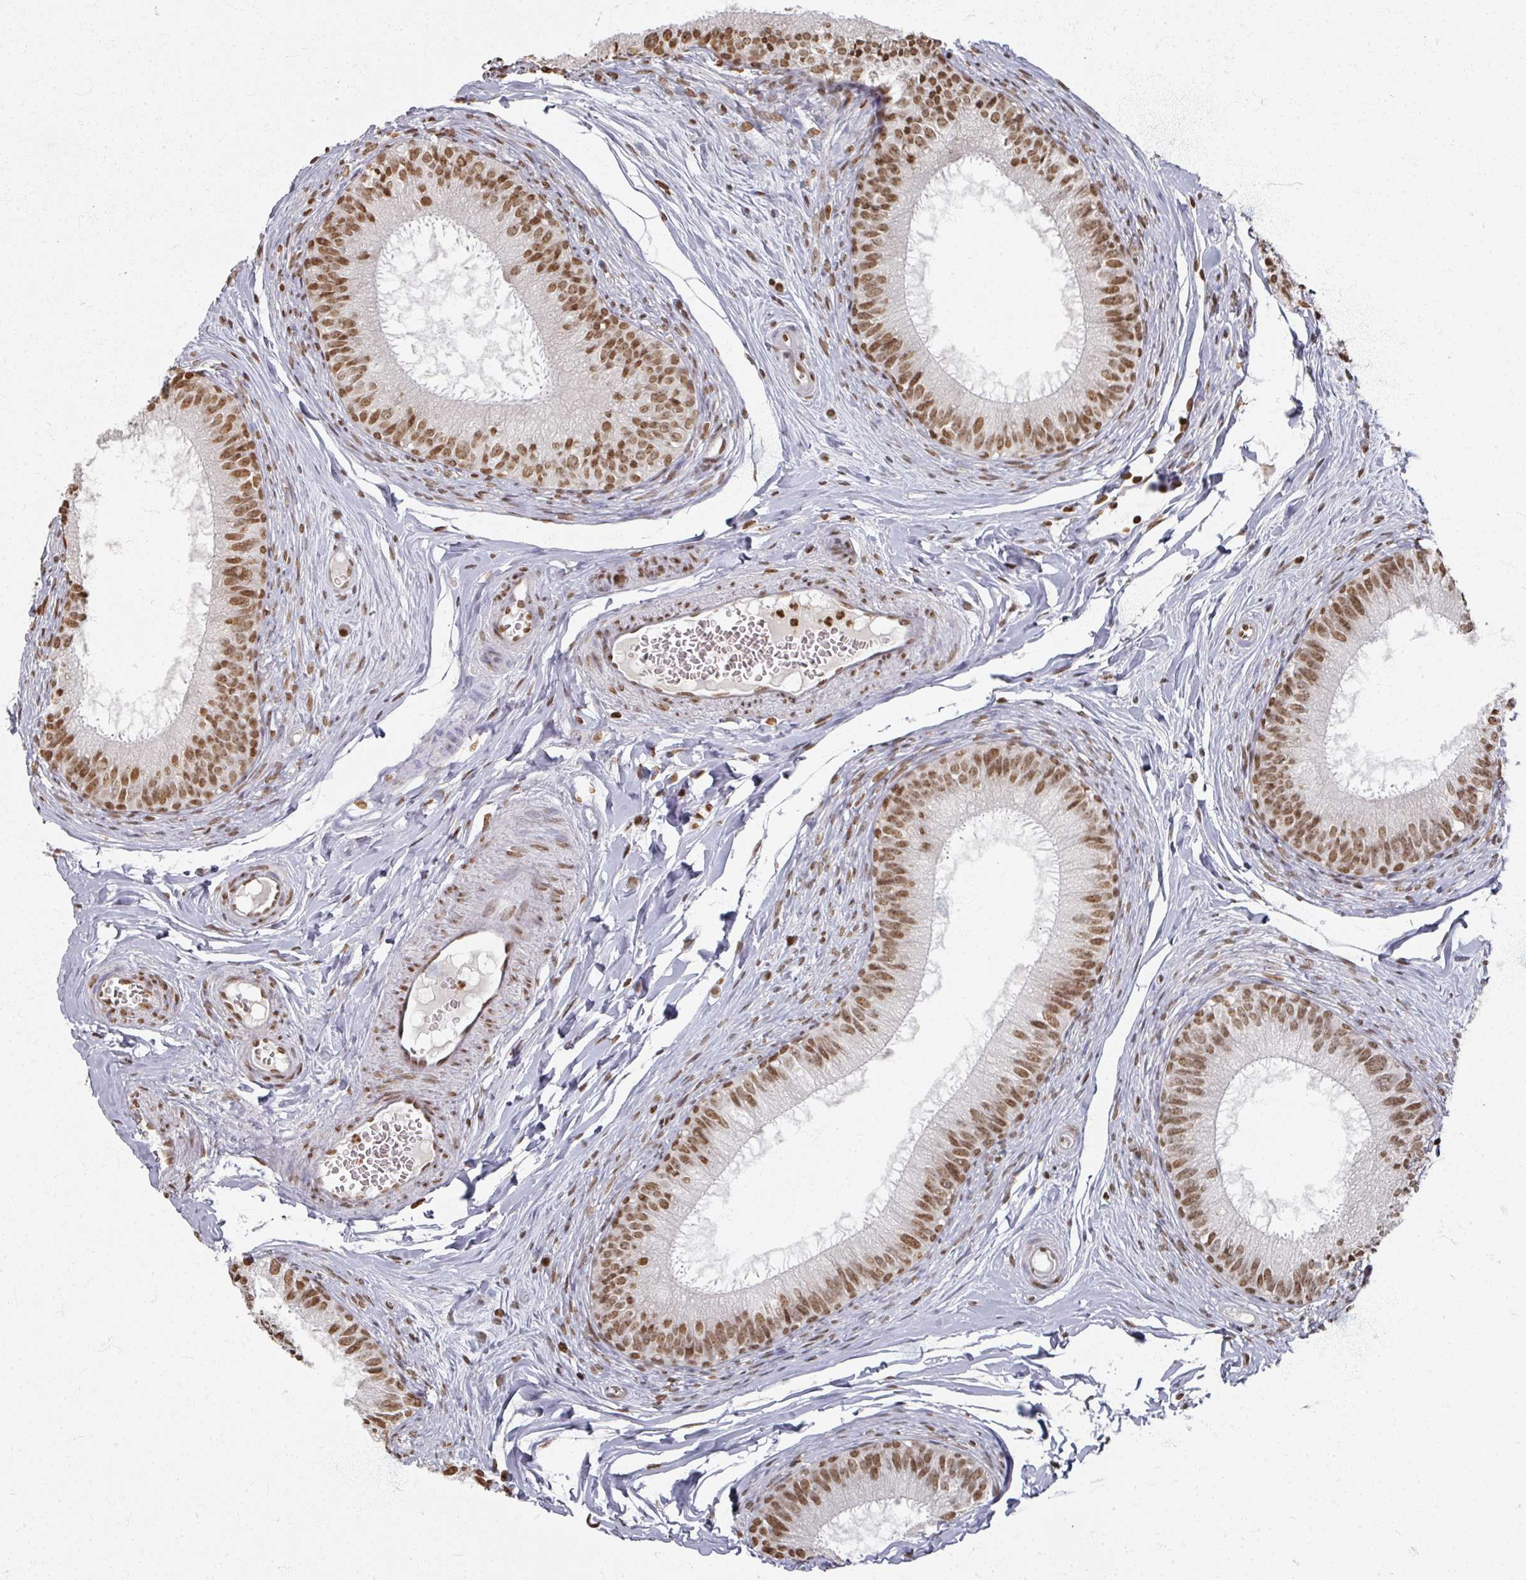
{"staining": {"intensity": "moderate", "quantity": ">75%", "location": "nuclear"}, "tissue": "epididymis", "cell_type": "Glandular cells", "image_type": "normal", "snomed": [{"axis": "morphology", "description": "Normal tissue, NOS"}, {"axis": "topography", "description": "Epididymis"}], "caption": "Glandular cells exhibit medium levels of moderate nuclear staining in approximately >75% of cells in normal human epididymis. (DAB (3,3'-diaminobenzidine) = brown stain, brightfield microscopy at high magnification).", "gene": "DCUN1D5", "patient": {"sex": "male", "age": 25}}